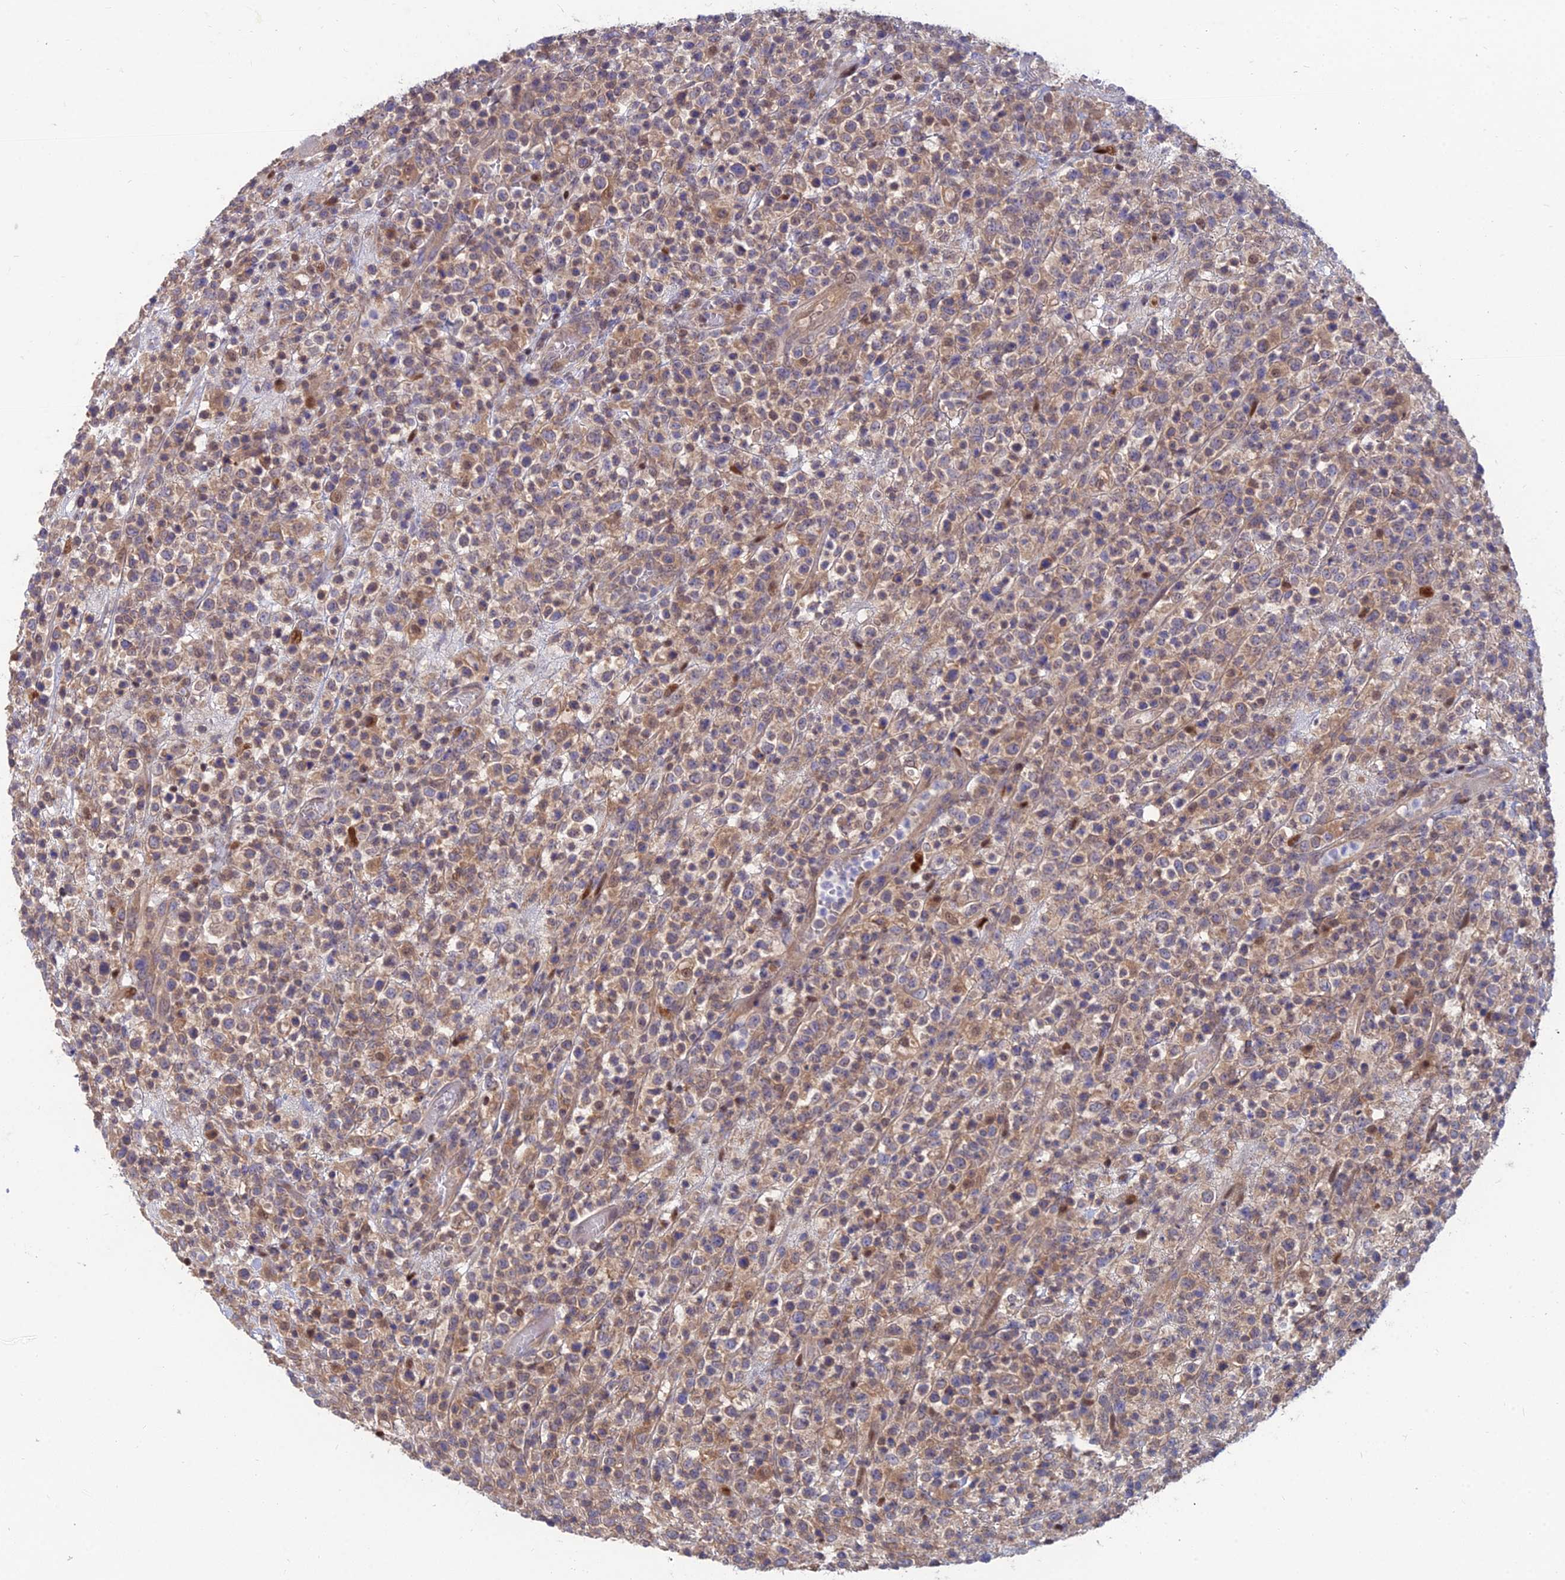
{"staining": {"intensity": "weak", "quantity": ">75%", "location": "cytoplasmic/membranous"}, "tissue": "lymphoma", "cell_type": "Tumor cells", "image_type": "cancer", "snomed": [{"axis": "morphology", "description": "Malignant lymphoma, non-Hodgkin's type, High grade"}, {"axis": "topography", "description": "Colon"}], "caption": "Approximately >75% of tumor cells in lymphoma reveal weak cytoplasmic/membranous protein staining as visualized by brown immunohistochemical staining.", "gene": "DNPEP", "patient": {"sex": "female", "age": 53}}